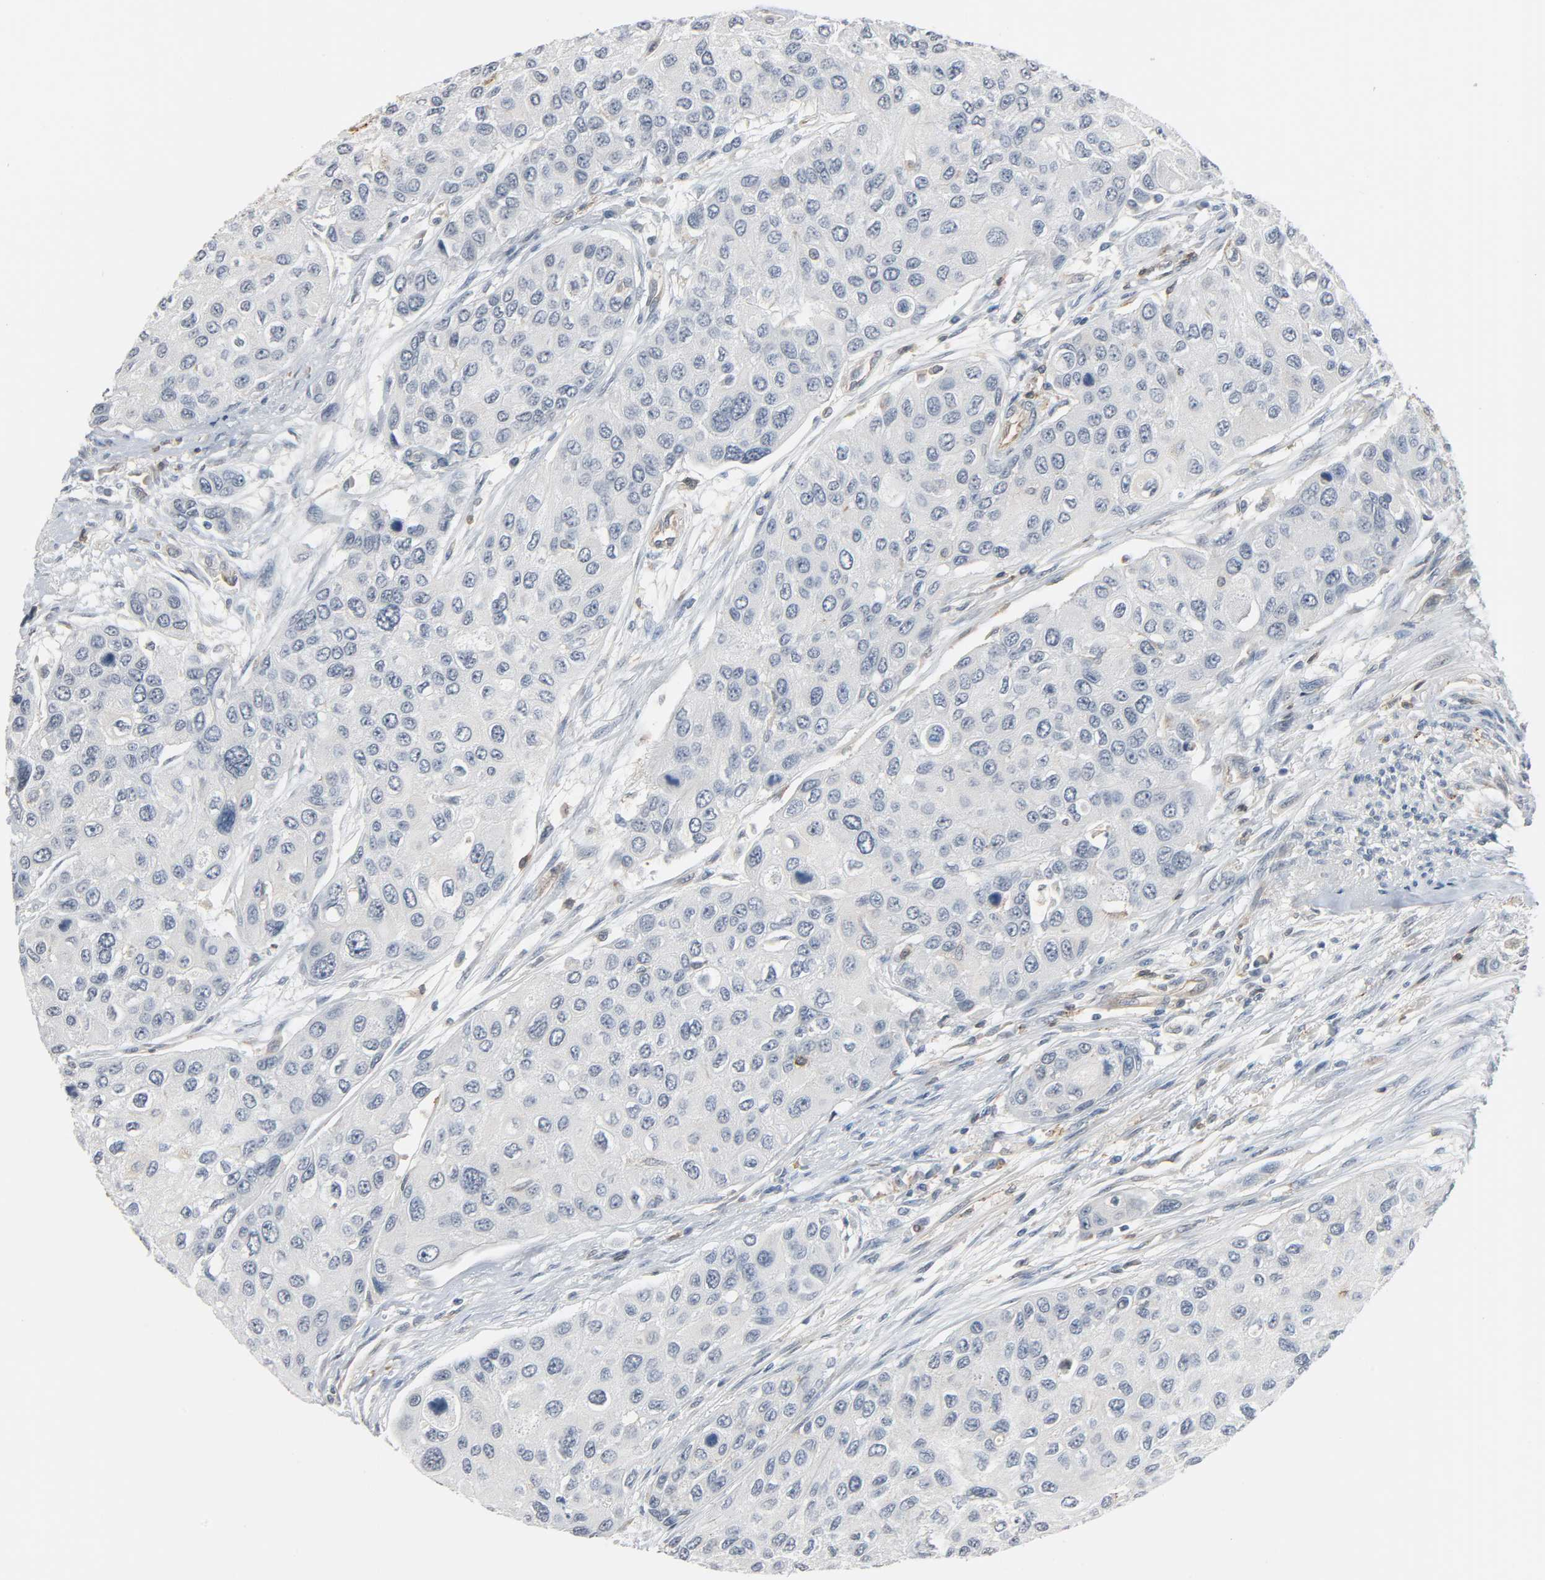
{"staining": {"intensity": "weak", "quantity": "<25%", "location": "cytoplasmic/membranous"}, "tissue": "urothelial cancer", "cell_type": "Tumor cells", "image_type": "cancer", "snomed": [{"axis": "morphology", "description": "Urothelial carcinoma, High grade"}, {"axis": "topography", "description": "Urinary bladder"}], "caption": "DAB immunohistochemical staining of urothelial cancer shows no significant expression in tumor cells.", "gene": "CD4", "patient": {"sex": "female", "age": 56}}